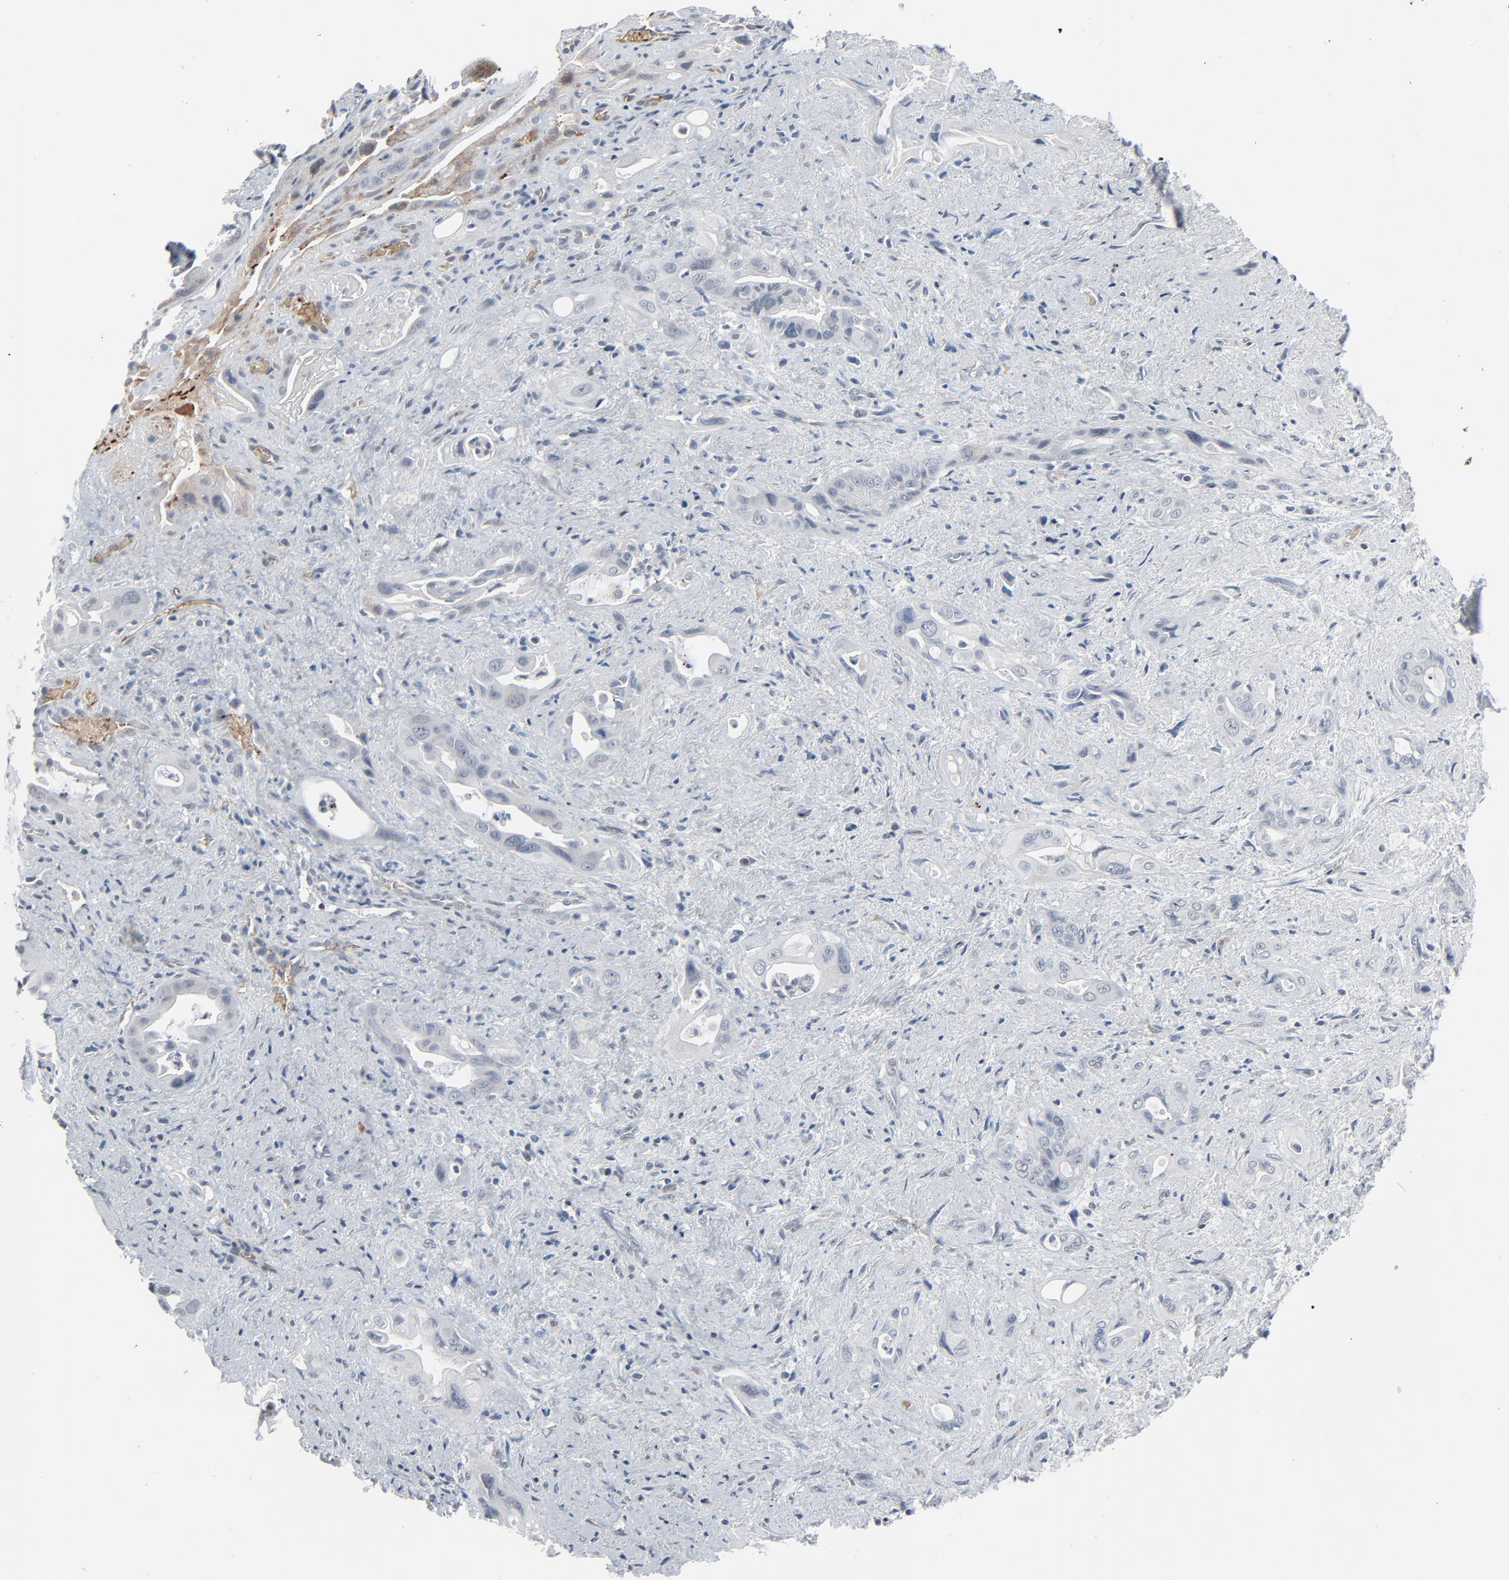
{"staining": {"intensity": "weak", "quantity": "<25%", "location": "cytoplasmic/membranous"}, "tissue": "pancreatic cancer", "cell_type": "Tumor cells", "image_type": "cancer", "snomed": [{"axis": "morphology", "description": "Adenocarcinoma, NOS"}, {"axis": "topography", "description": "Pancreas"}], "caption": "An immunohistochemistry (IHC) photomicrograph of pancreatic cancer (adenocarcinoma) is shown. There is no staining in tumor cells of pancreatic cancer (adenocarcinoma).", "gene": "SAGE1", "patient": {"sex": "male", "age": 77}}